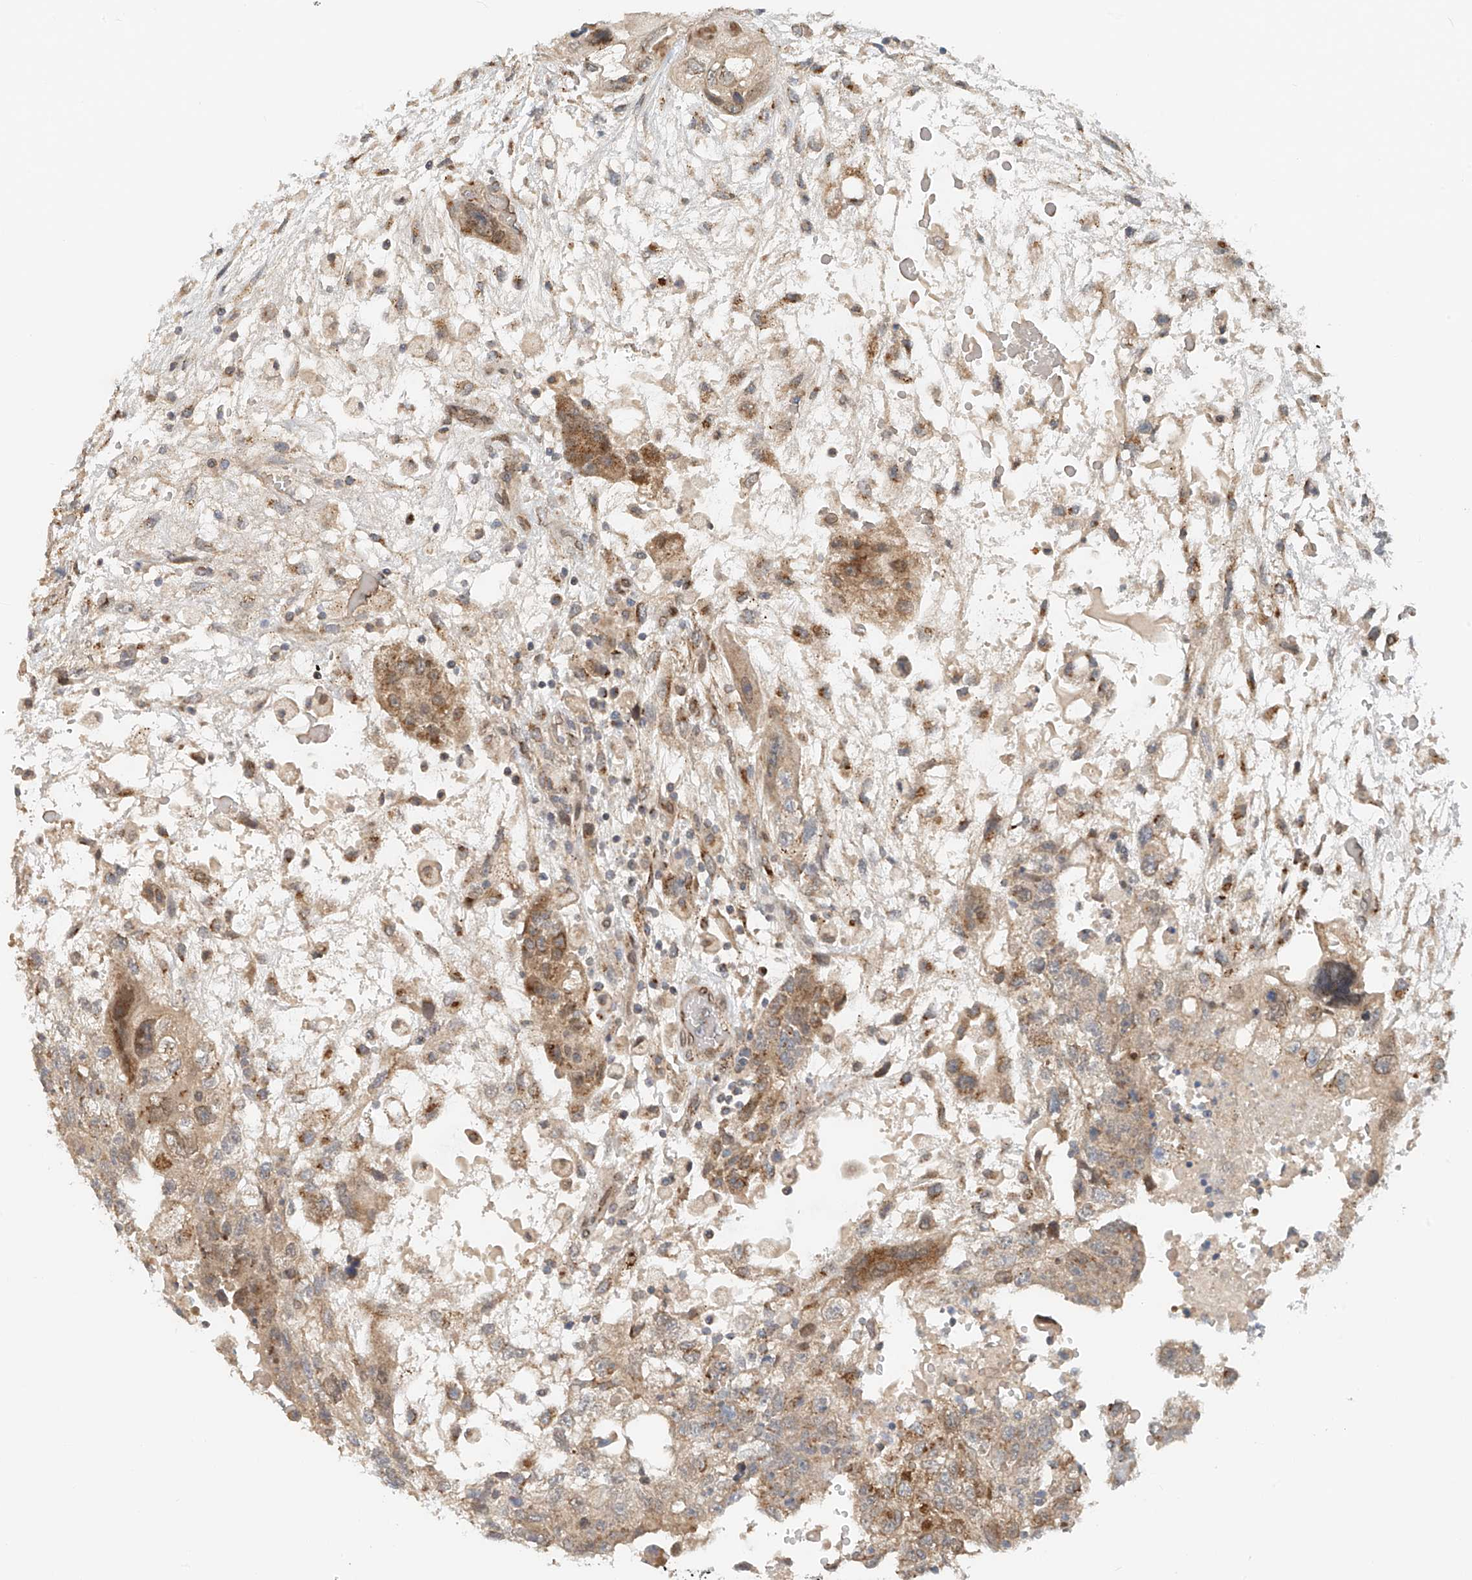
{"staining": {"intensity": "weak", "quantity": ">75%", "location": "cytoplasmic/membranous"}, "tissue": "testis cancer", "cell_type": "Tumor cells", "image_type": "cancer", "snomed": [{"axis": "morphology", "description": "Carcinoma, Embryonal, NOS"}, {"axis": "topography", "description": "Testis"}], "caption": "Testis cancer was stained to show a protein in brown. There is low levels of weak cytoplasmic/membranous expression in about >75% of tumor cells.", "gene": "STARD9", "patient": {"sex": "male", "age": 36}}